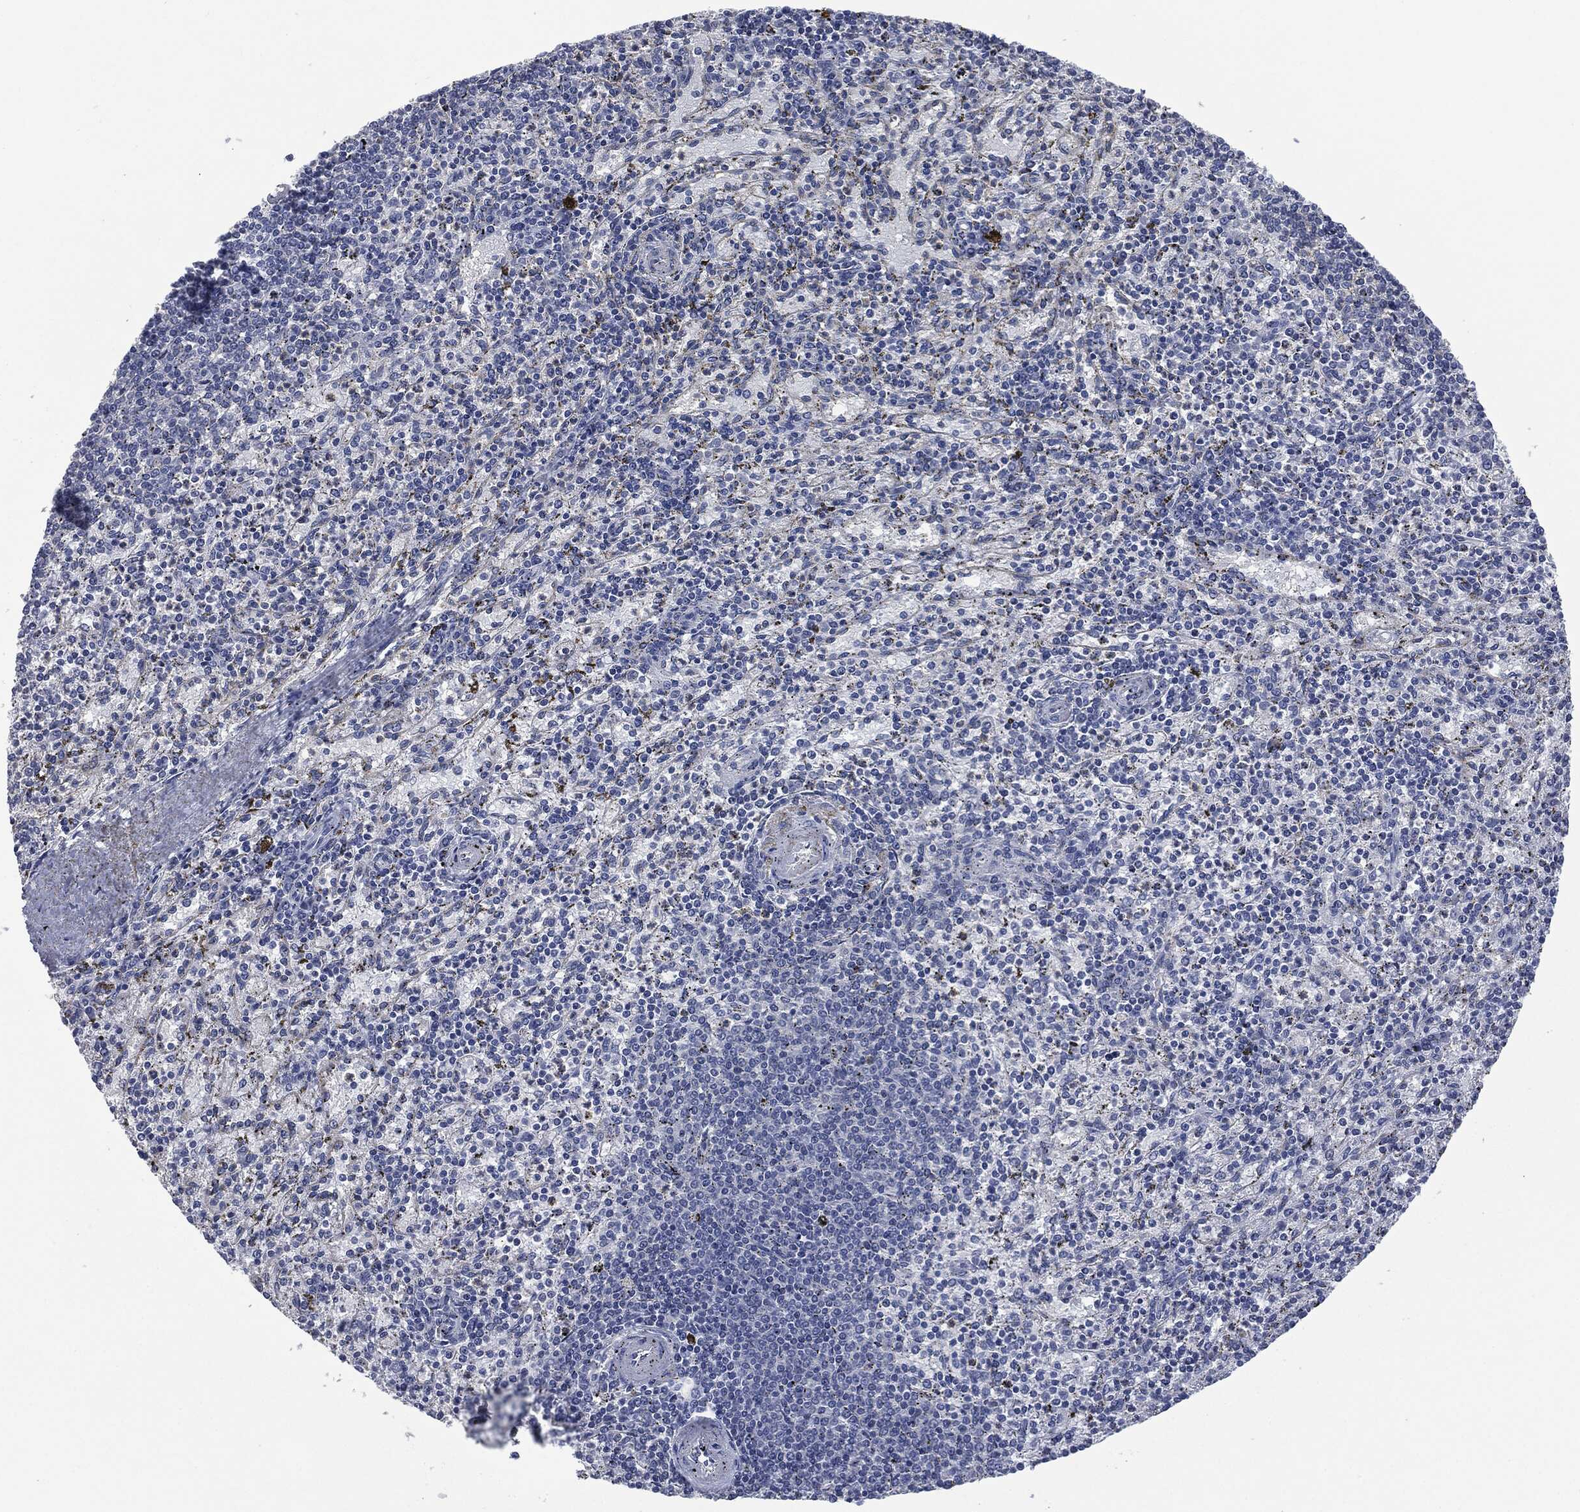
{"staining": {"intensity": "negative", "quantity": "none", "location": "none"}, "tissue": "spleen", "cell_type": "Cells in red pulp", "image_type": "normal", "snomed": [{"axis": "morphology", "description": "Normal tissue, NOS"}, {"axis": "topography", "description": "Spleen"}], "caption": "The IHC photomicrograph has no significant expression in cells in red pulp of spleen. (Immunohistochemistry, brightfield microscopy, high magnification).", "gene": "IL1RN", "patient": {"sex": "female", "age": 37}}